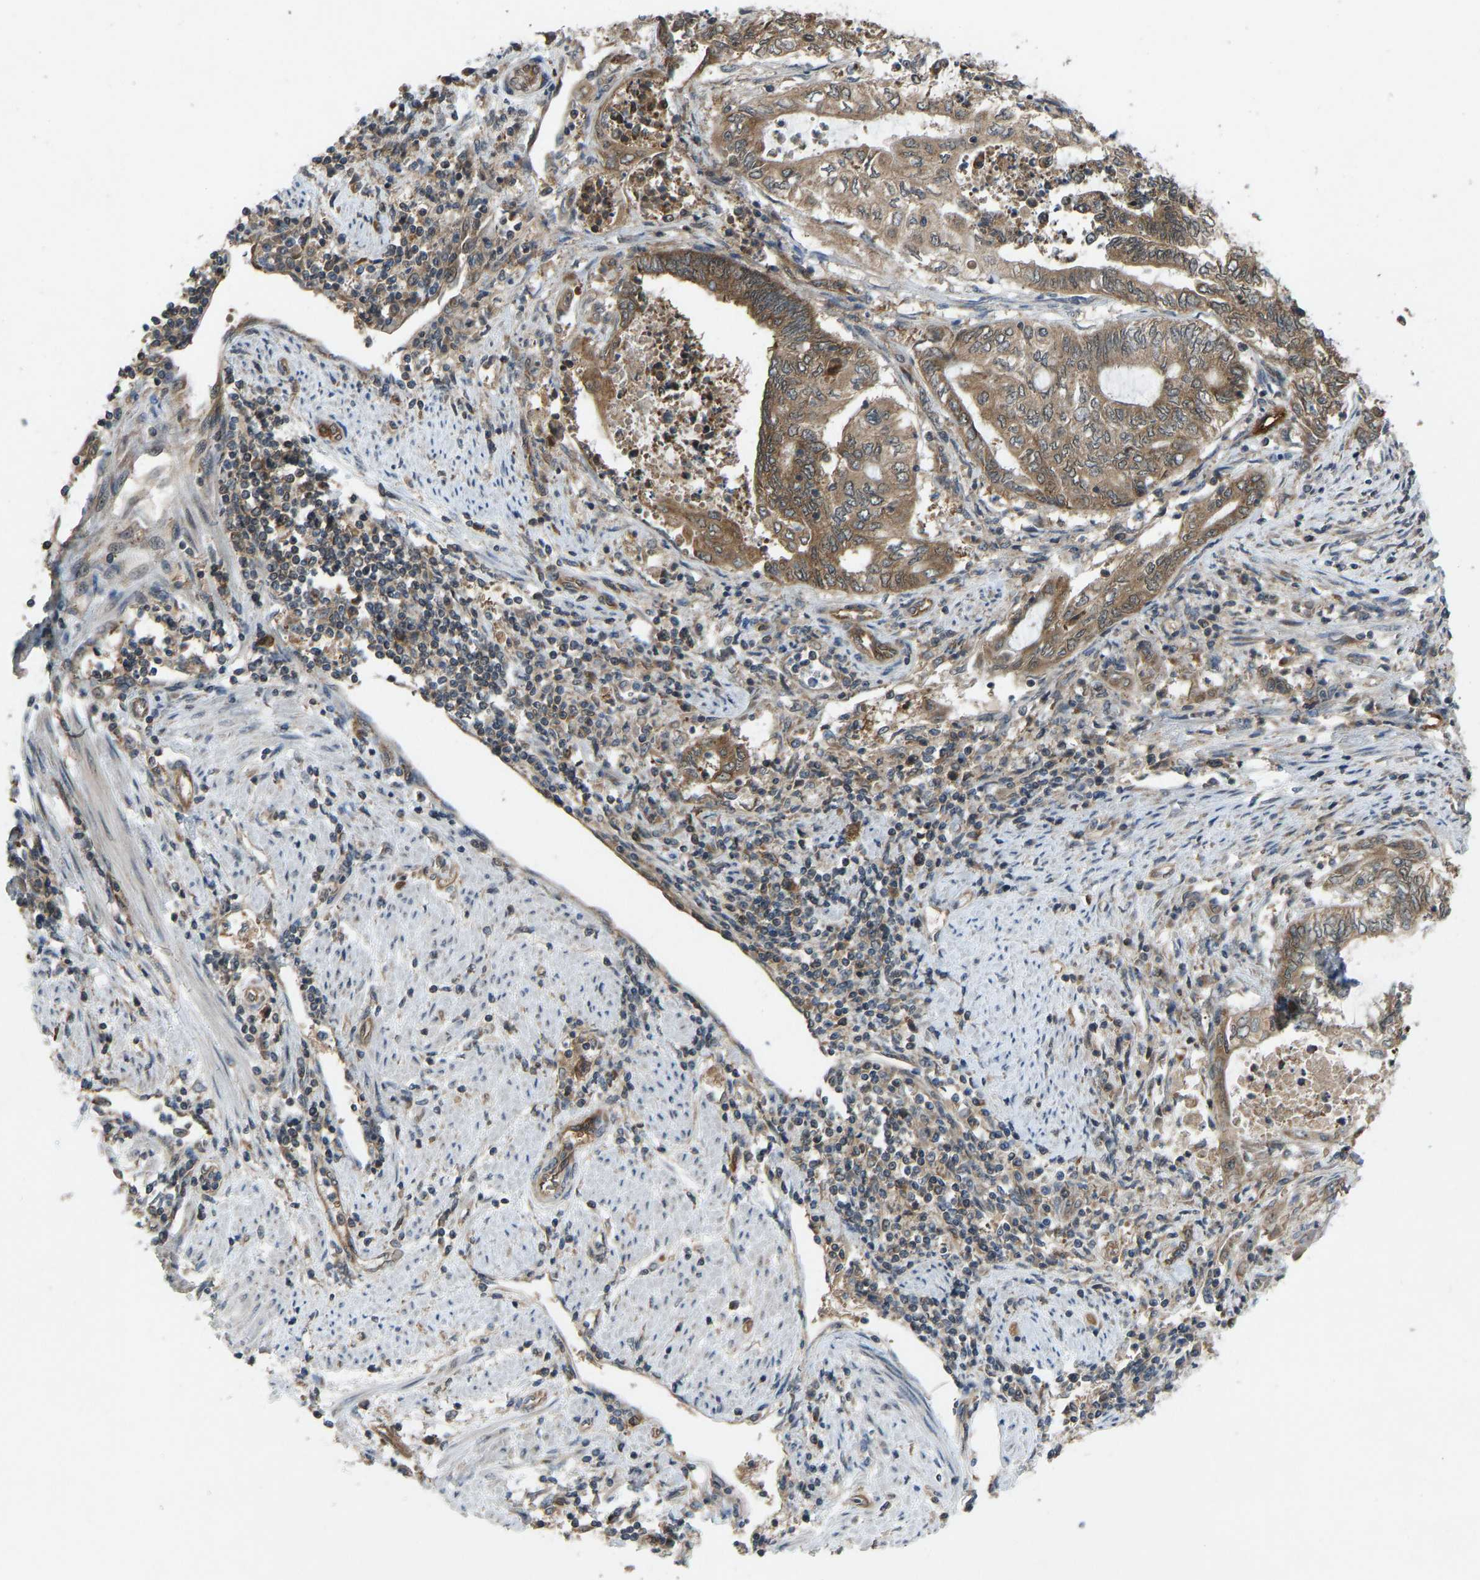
{"staining": {"intensity": "moderate", "quantity": ">75%", "location": "cytoplasmic/membranous"}, "tissue": "endometrial cancer", "cell_type": "Tumor cells", "image_type": "cancer", "snomed": [{"axis": "morphology", "description": "Adenocarcinoma, NOS"}, {"axis": "topography", "description": "Uterus"}, {"axis": "topography", "description": "Endometrium"}], "caption": "Immunohistochemical staining of adenocarcinoma (endometrial) shows medium levels of moderate cytoplasmic/membranous expression in about >75% of tumor cells.", "gene": "CCT8", "patient": {"sex": "female", "age": 70}}